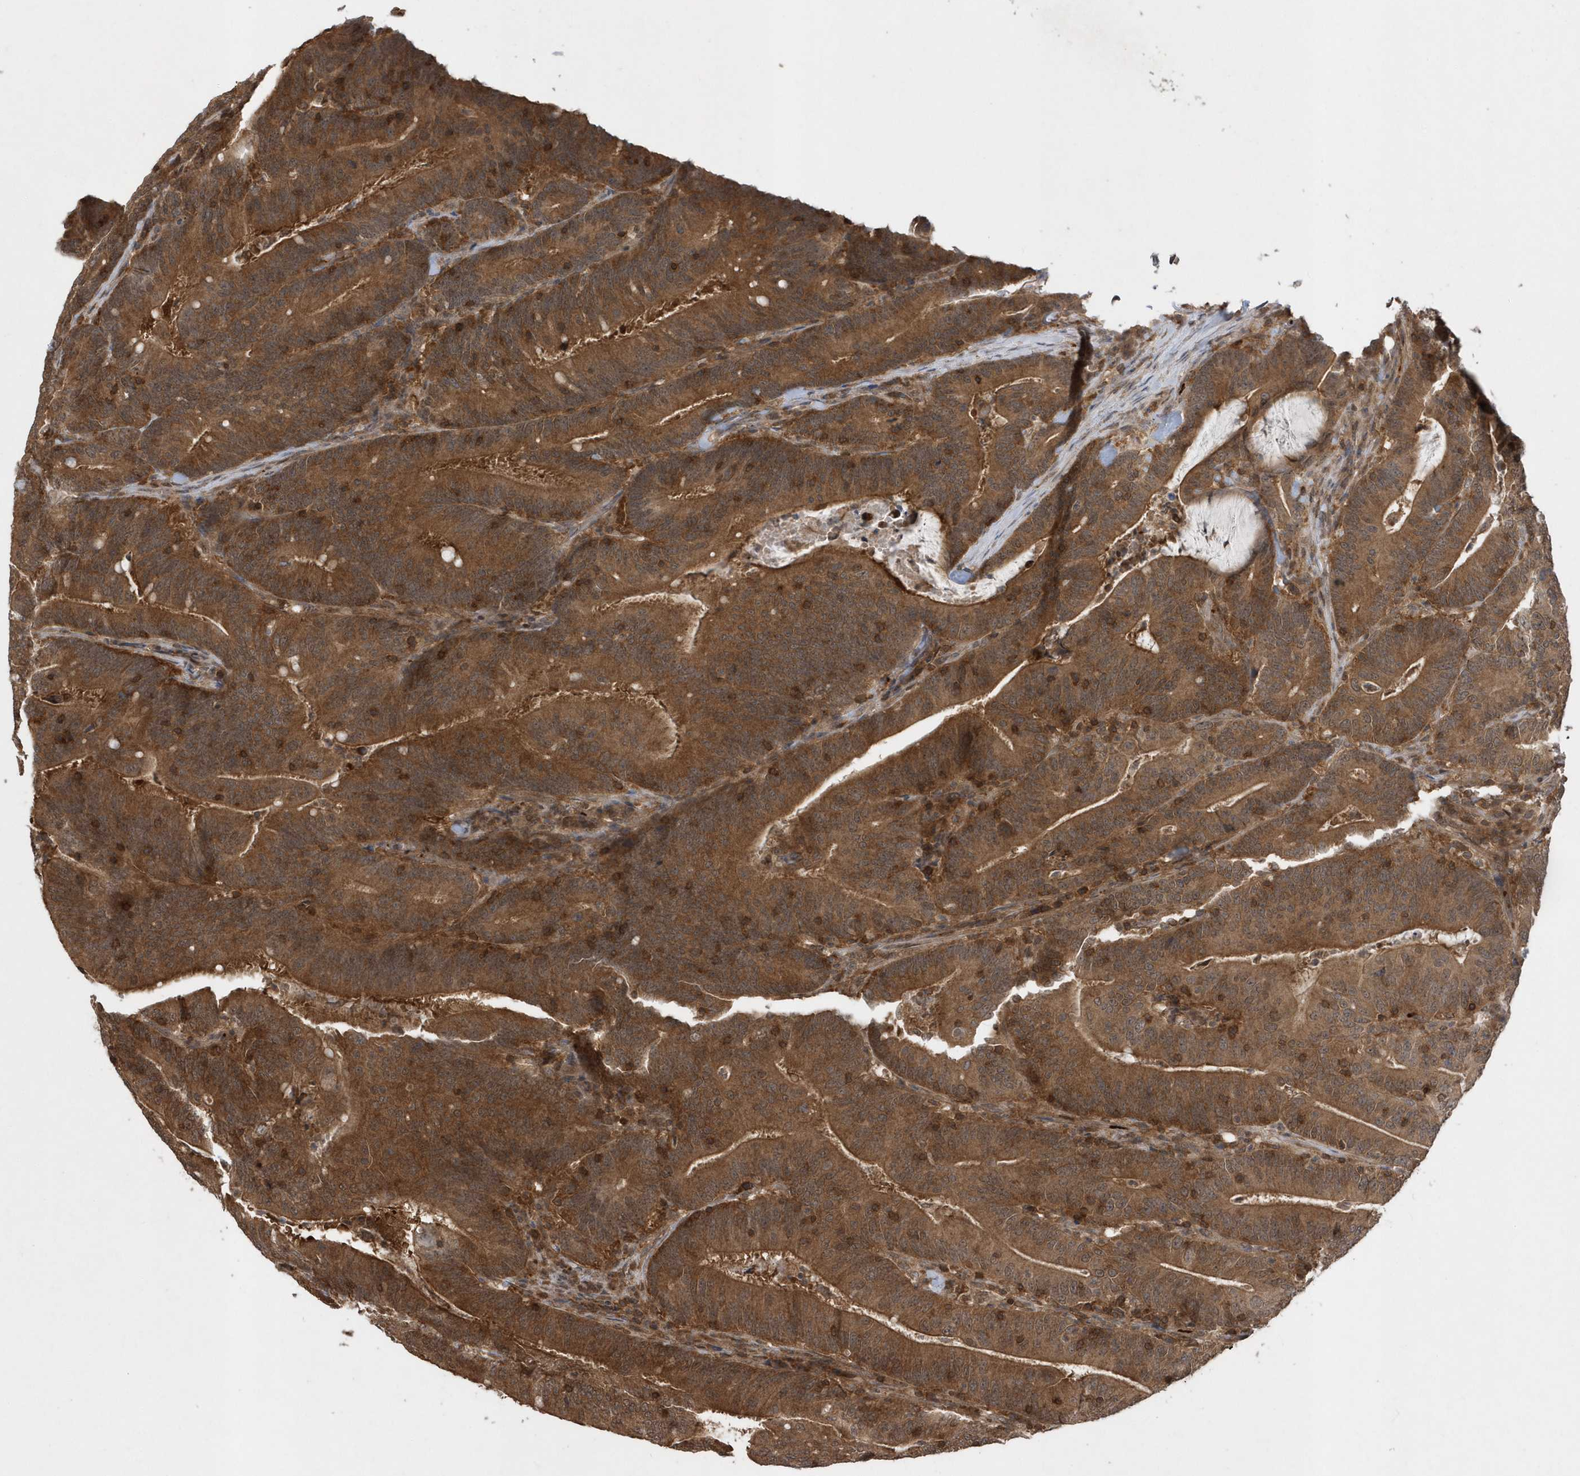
{"staining": {"intensity": "strong", "quantity": ">75%", "location": "cytoplasmic/membranous"}, "tissue": "colorectal cancer", "cell_type": "Tumor cells", "image_type": "cancer", "snomed": [{"axis": "morphology", "description": "Adenocarcinoma, NOS"}, {"axis": "topography", "description": "Colon"}], "caption": "An image showing strong cytoplasmic/membranous staining in approximately >75% of tumor cells in colorectal cancer, as visualized by brown immunohistochemical staining.", "gene": "ACYP1", "patient": {"sex": "female", "age": 66}}